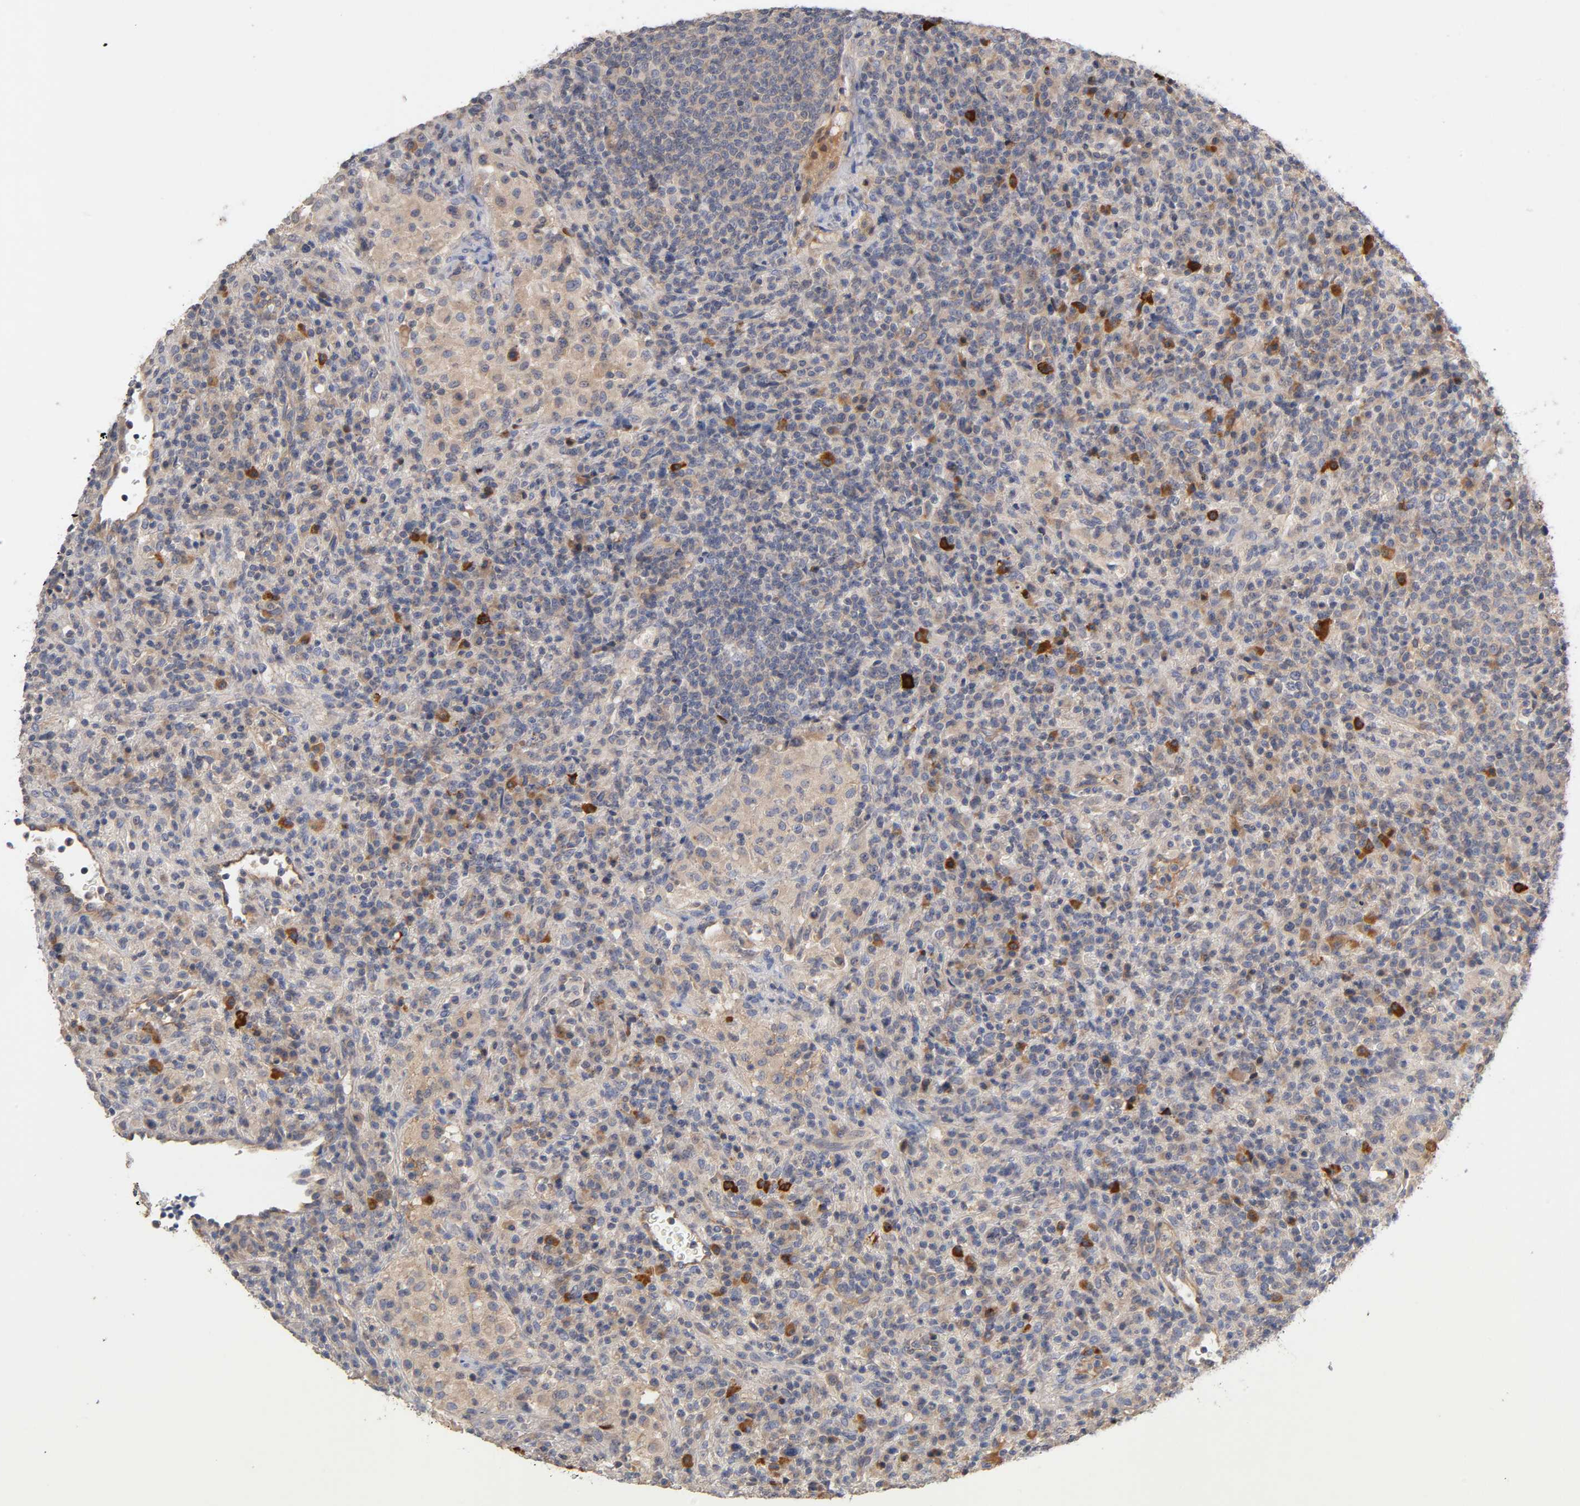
{"staining": {"intensity": "moderate", "quantity": ">75%", "location": "cytoplasmic/membranous"}, "tissue": "lymphoma", "cell_type": "Tumor cells", "image_type": "cancer", "snomed": [{"axis": "morphology", "description": "Hodgkin's disease, NOS"}, {"axis": "topography", "description": "Lymph node"}], "caption": "Protein staining displays moderate cytoplasmic/membranous positivity in about >75% of tumor cells in lymphoma.", "gene": "PDZD11", "patient": {"sex": "male", "age": 65}}